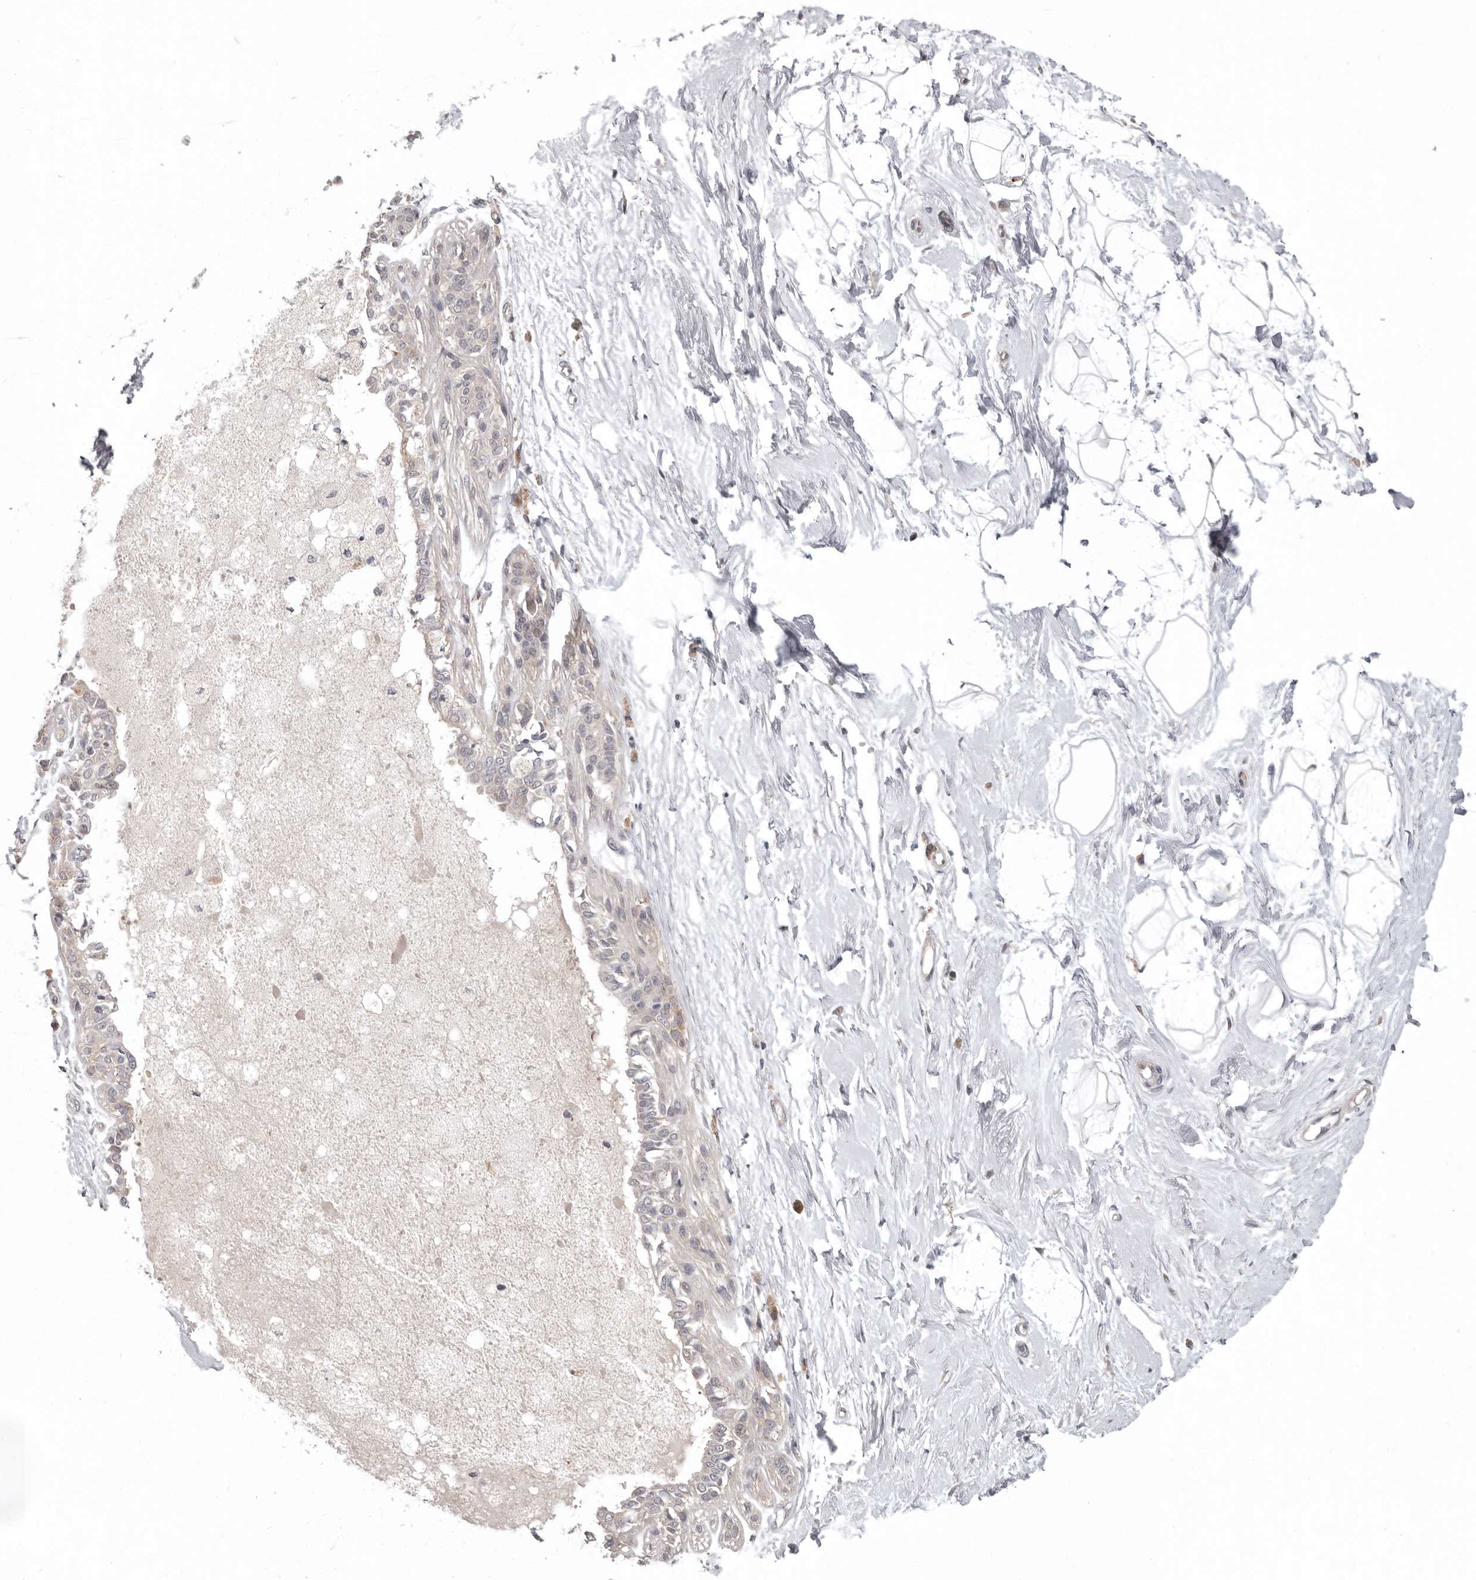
{"staining": {"intensity": "negative", "quantity": "none", "location": "none"}, "tissue": "breast", "cell_type": "Adipocytes", "image_type": "normal", "snomed": [{"axis": "morphology", "description": "Normal tissue, NOS"}, {"axis": "topography", "description": "Breast"}], "caption": "Immunohistochemistry (IHC) of benign human breast shows no positivity in adipocytes. Nuclei are stained in blue.", "gene": "RALGPS2", "patient": {"sex": "female", "age": 45}}